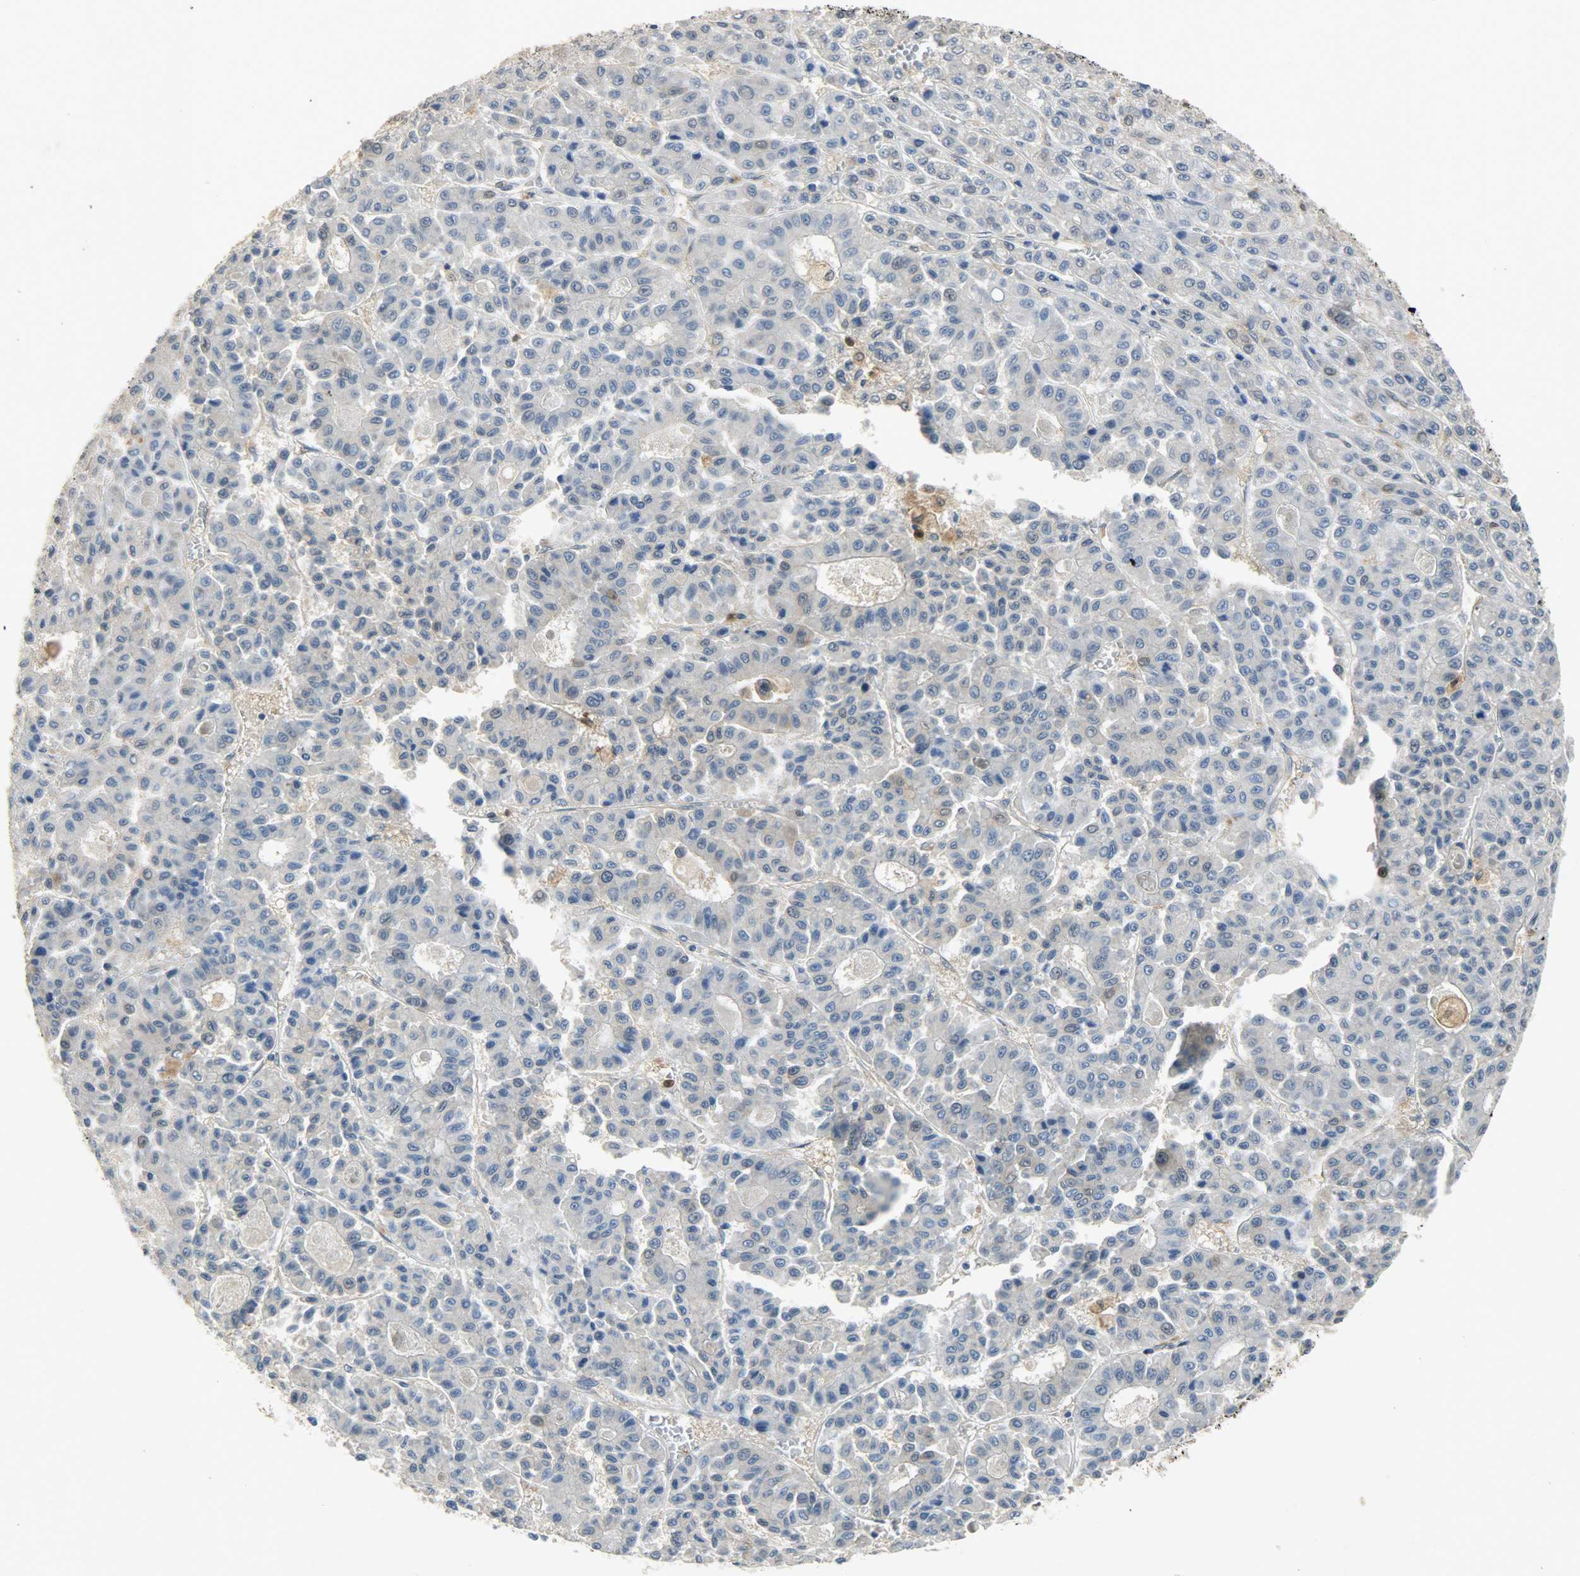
{"staining": {"intensity": "weak", "quantity": "<25%", "location": "cytoplasmic/membranous"}, "tissue": "liver cancer", "cell_type": "Tumor cells", "image_type": "cancer", "snomed": [{"axis": "morphology", "description": "Carcinoma, Hepatocellular, NOS"}, {"axis": "topography", "description": "Liver"}], "caption": "Immunohistochemistry (IHC) micrograph of liver cancer stained for a protein (brown), which demonstrates no positivity in tumor cells.", "gene": "EIF4EBP1", "patient": {"sex": "male", "age": 70}}